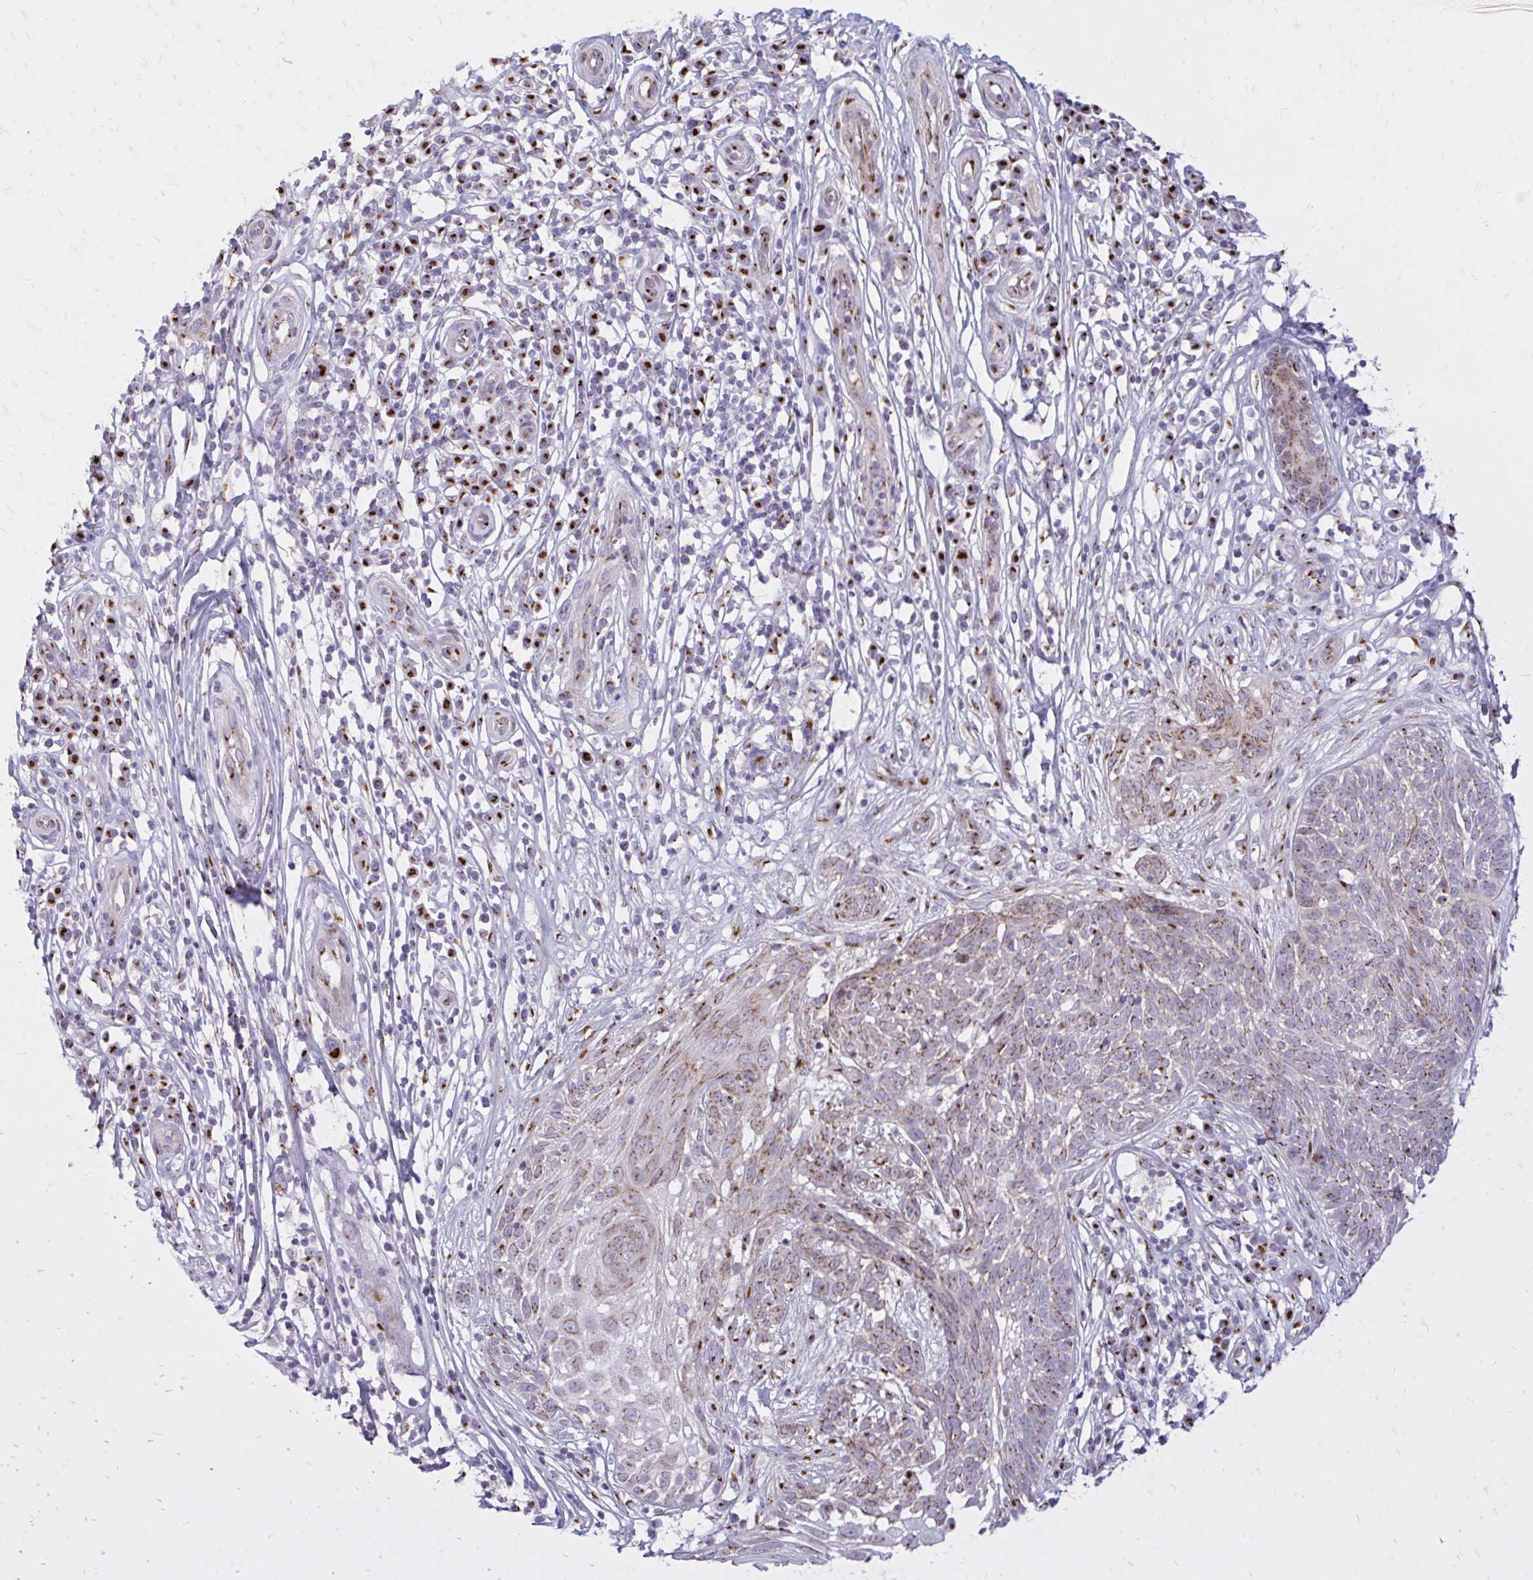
{"staining": {"intensity": "moderate", "quantity": "<25%", "location": "cytoplasmic/membranous"}, "tissue": "skin cancer", "cell_type": "Tumor cells", "image_type": "cancer", "snomed": [{"axis": "morphology", "description": "Basal cell carcinoma"}, {"axis": "topography", "description": "Skin"}, {"axis": "topography", "description": "Skin, foot"}], "caption": "The photomicrograph shows a brown stain indicating the presence of a protein in the cytoplasmic/membranous of tumor cells in skin cancer (basal cell carcinoma). (brown staining indicates protein expression, while blue staining denotes nuclei).", "gene": "RAB6B", "patient": {"sex": "female", "age": 86}}